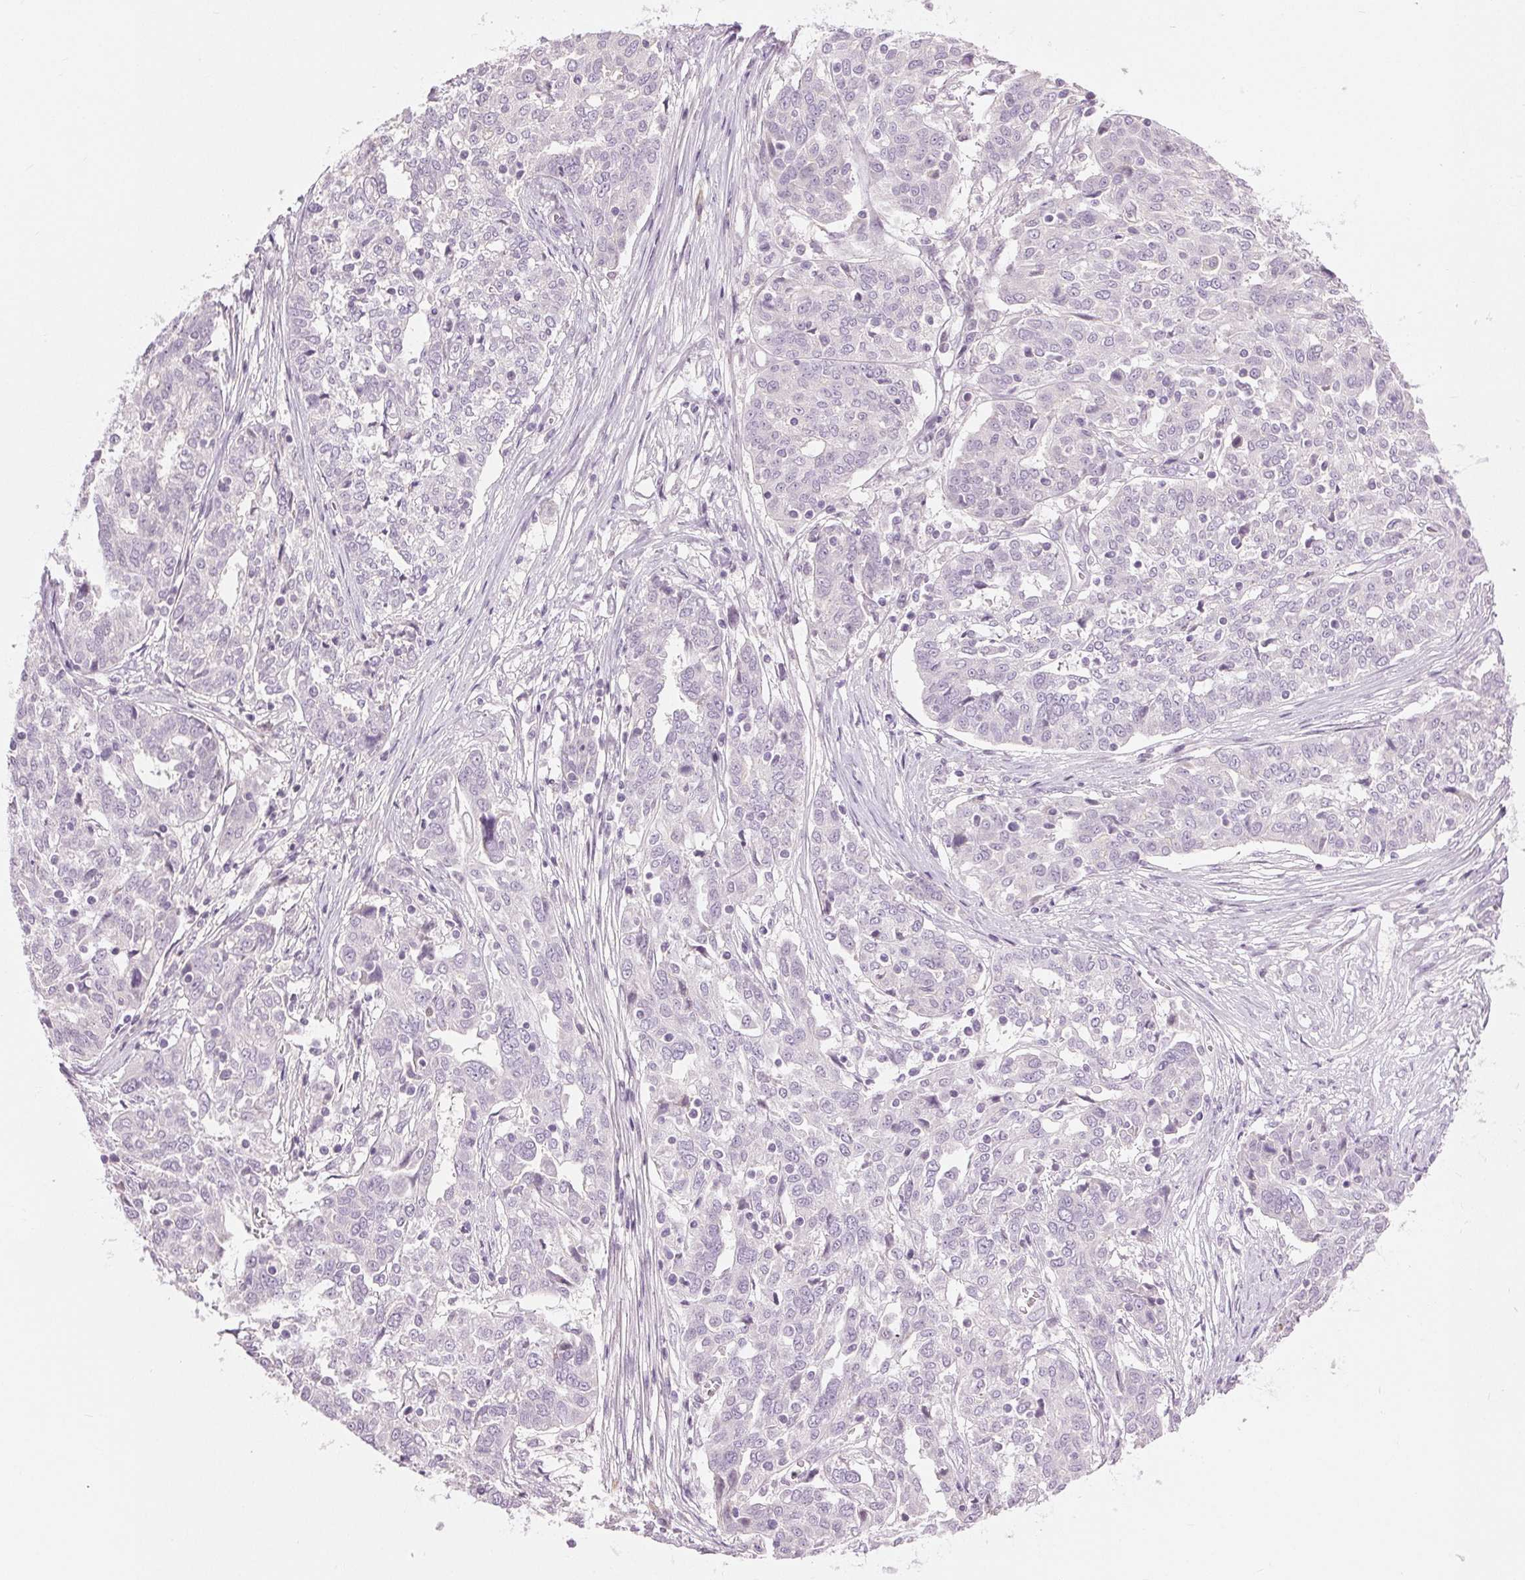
{"staining": {"intensity": "negative", "quantity": "none", "location": "none"}, "tissue": "ovarian cancer", "cell_type": "Tumor cells", "image_type": "cancer", "snomed": [{"axis": "morphology", "description": "Cystadenocarcinoma, serous, NOS"}, {"axis": "topography", "description": "Ovary"}], "caption": "Image shows no protein positivity in tumor cells of ovarian serous cystadenocarcinoma tissue.", "gene": "DSG3", "patient": {"sex": "female", "age": 67}}